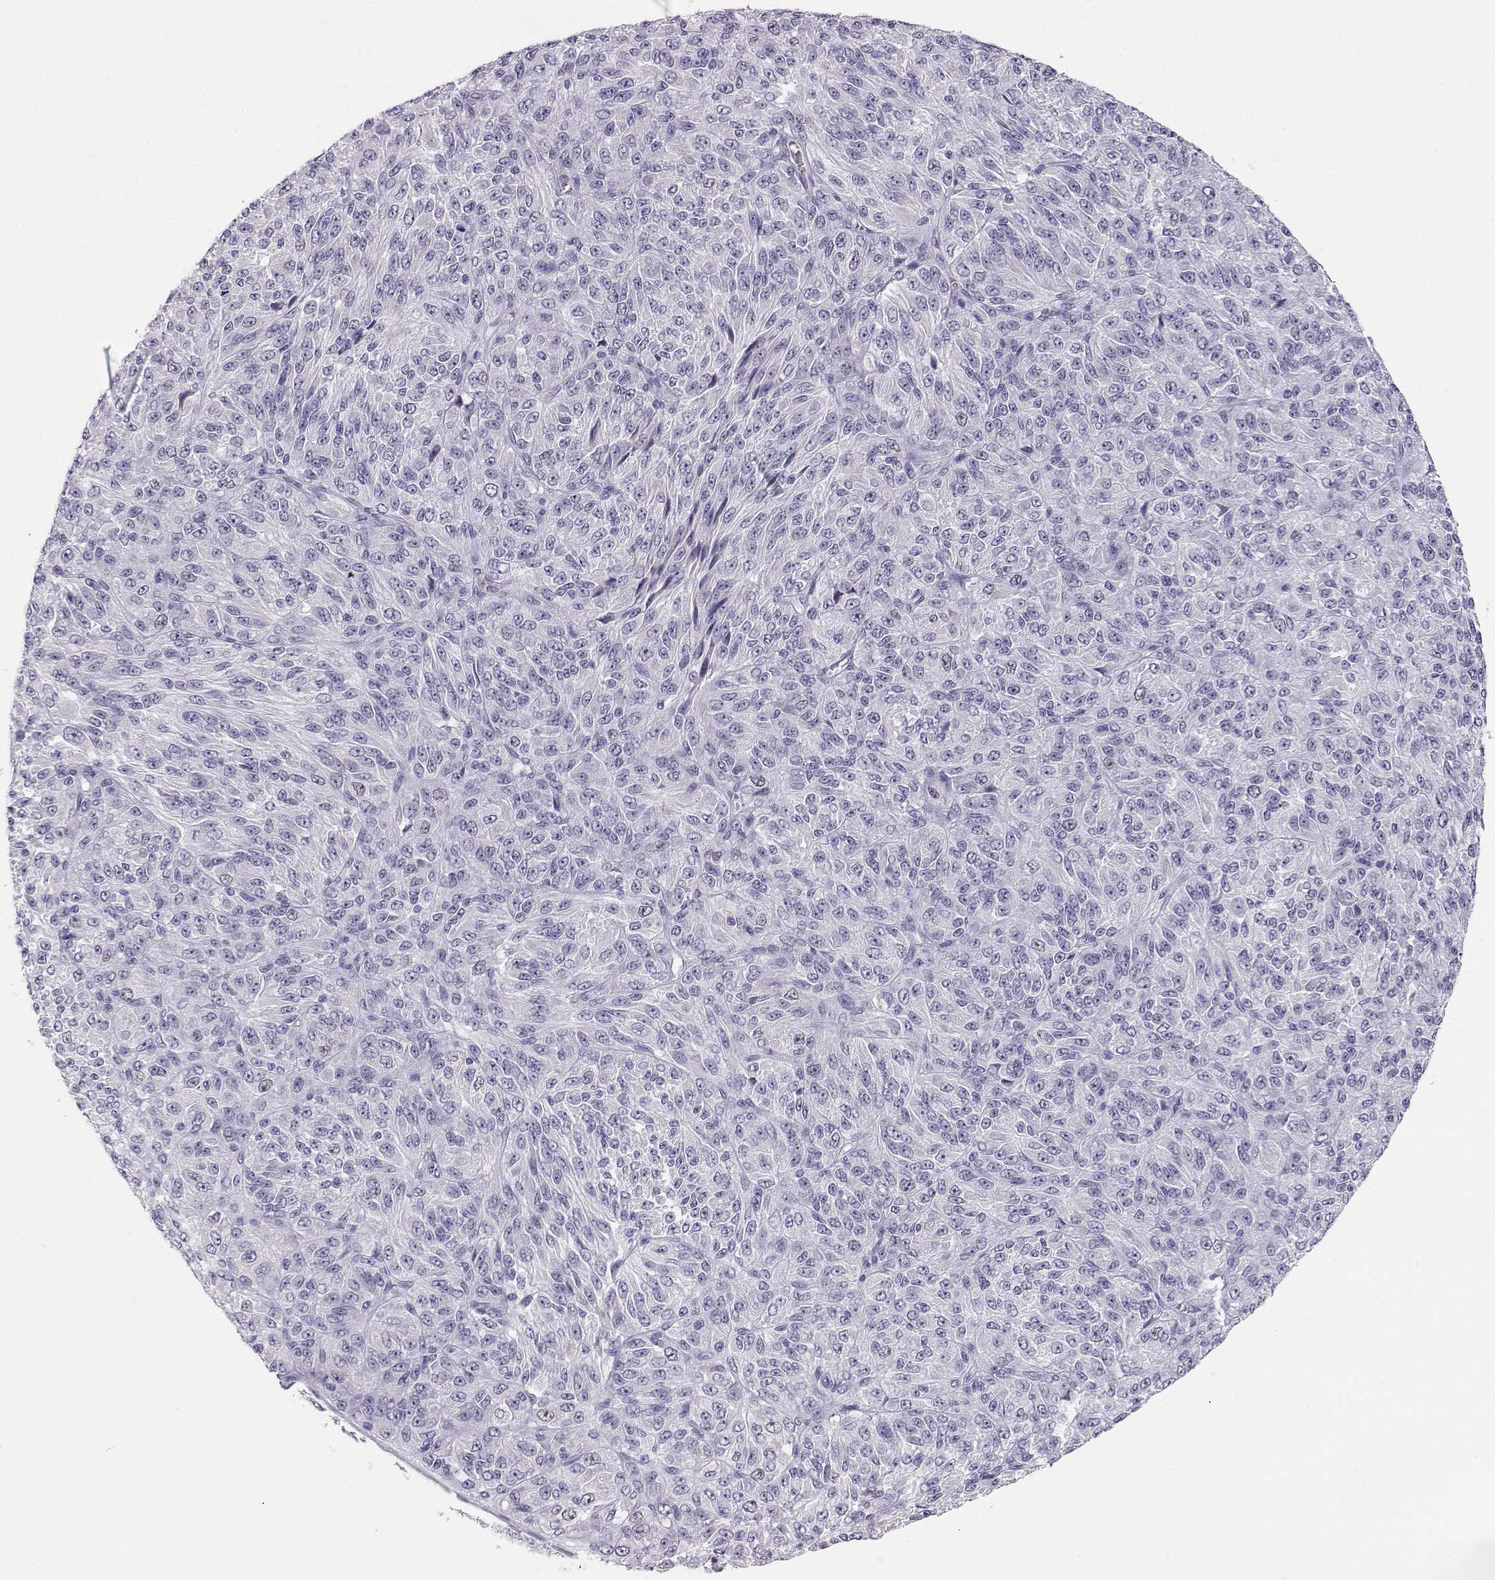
{"staining": {"intensity": "weak", "quantity": "<25%", "location": "nuclear"}, "tissue": "melanoma", "cell_type": "Tumor cells", "image_type": "cancer", "snomed": [{"axis": "morphology", "description": "Malignant melanoma, Metastatic site"}, {"axis": "topography", "description": "Brain"}], "caption": "High power microscopy micrograph of an IHC photomicrograph of melanoma, revealing no significant expression in tumor cells.", "gene": "OPN5", "patient": {"sex": "female", "age": 56}}